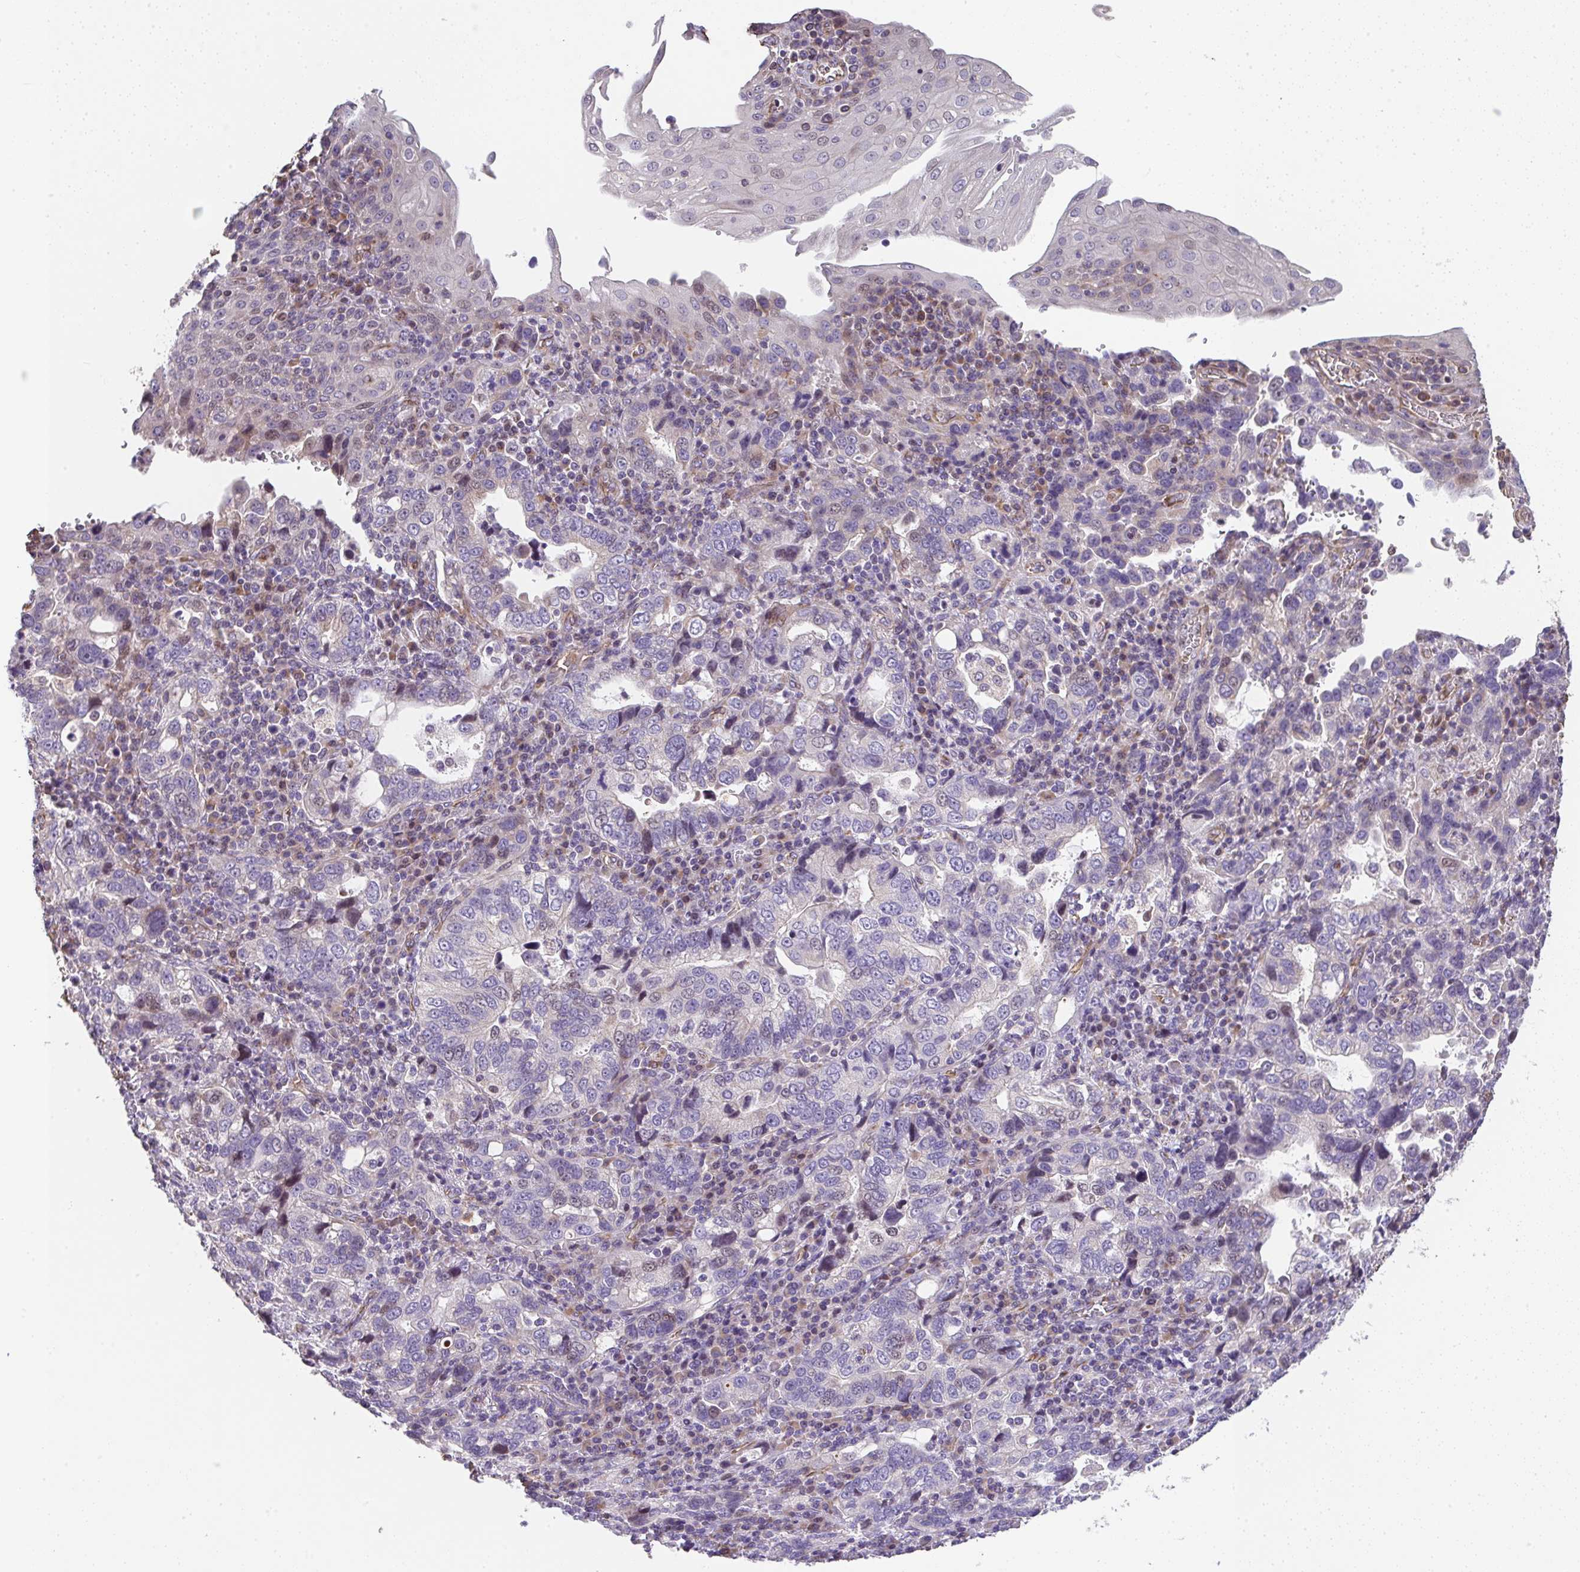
{"staining": {"intensity": "negative", "quantity": "none", "location": "none"}, "tissue": "stomach cancer", "cell_type": "Tumor cells", "image_type": "cancer", "snomed": [{"axis": "morphology", "description": "Adenocarcinoma, NOS"}, {"axis": "topography", "description": "Stomach, upper"}], "caption": "This is an IHC histopathology image of human stomach cancer. There is no positivity in tumor cells.", "gene": "RUNDC3B", "patient": {"sex": "female", "age": 81}}